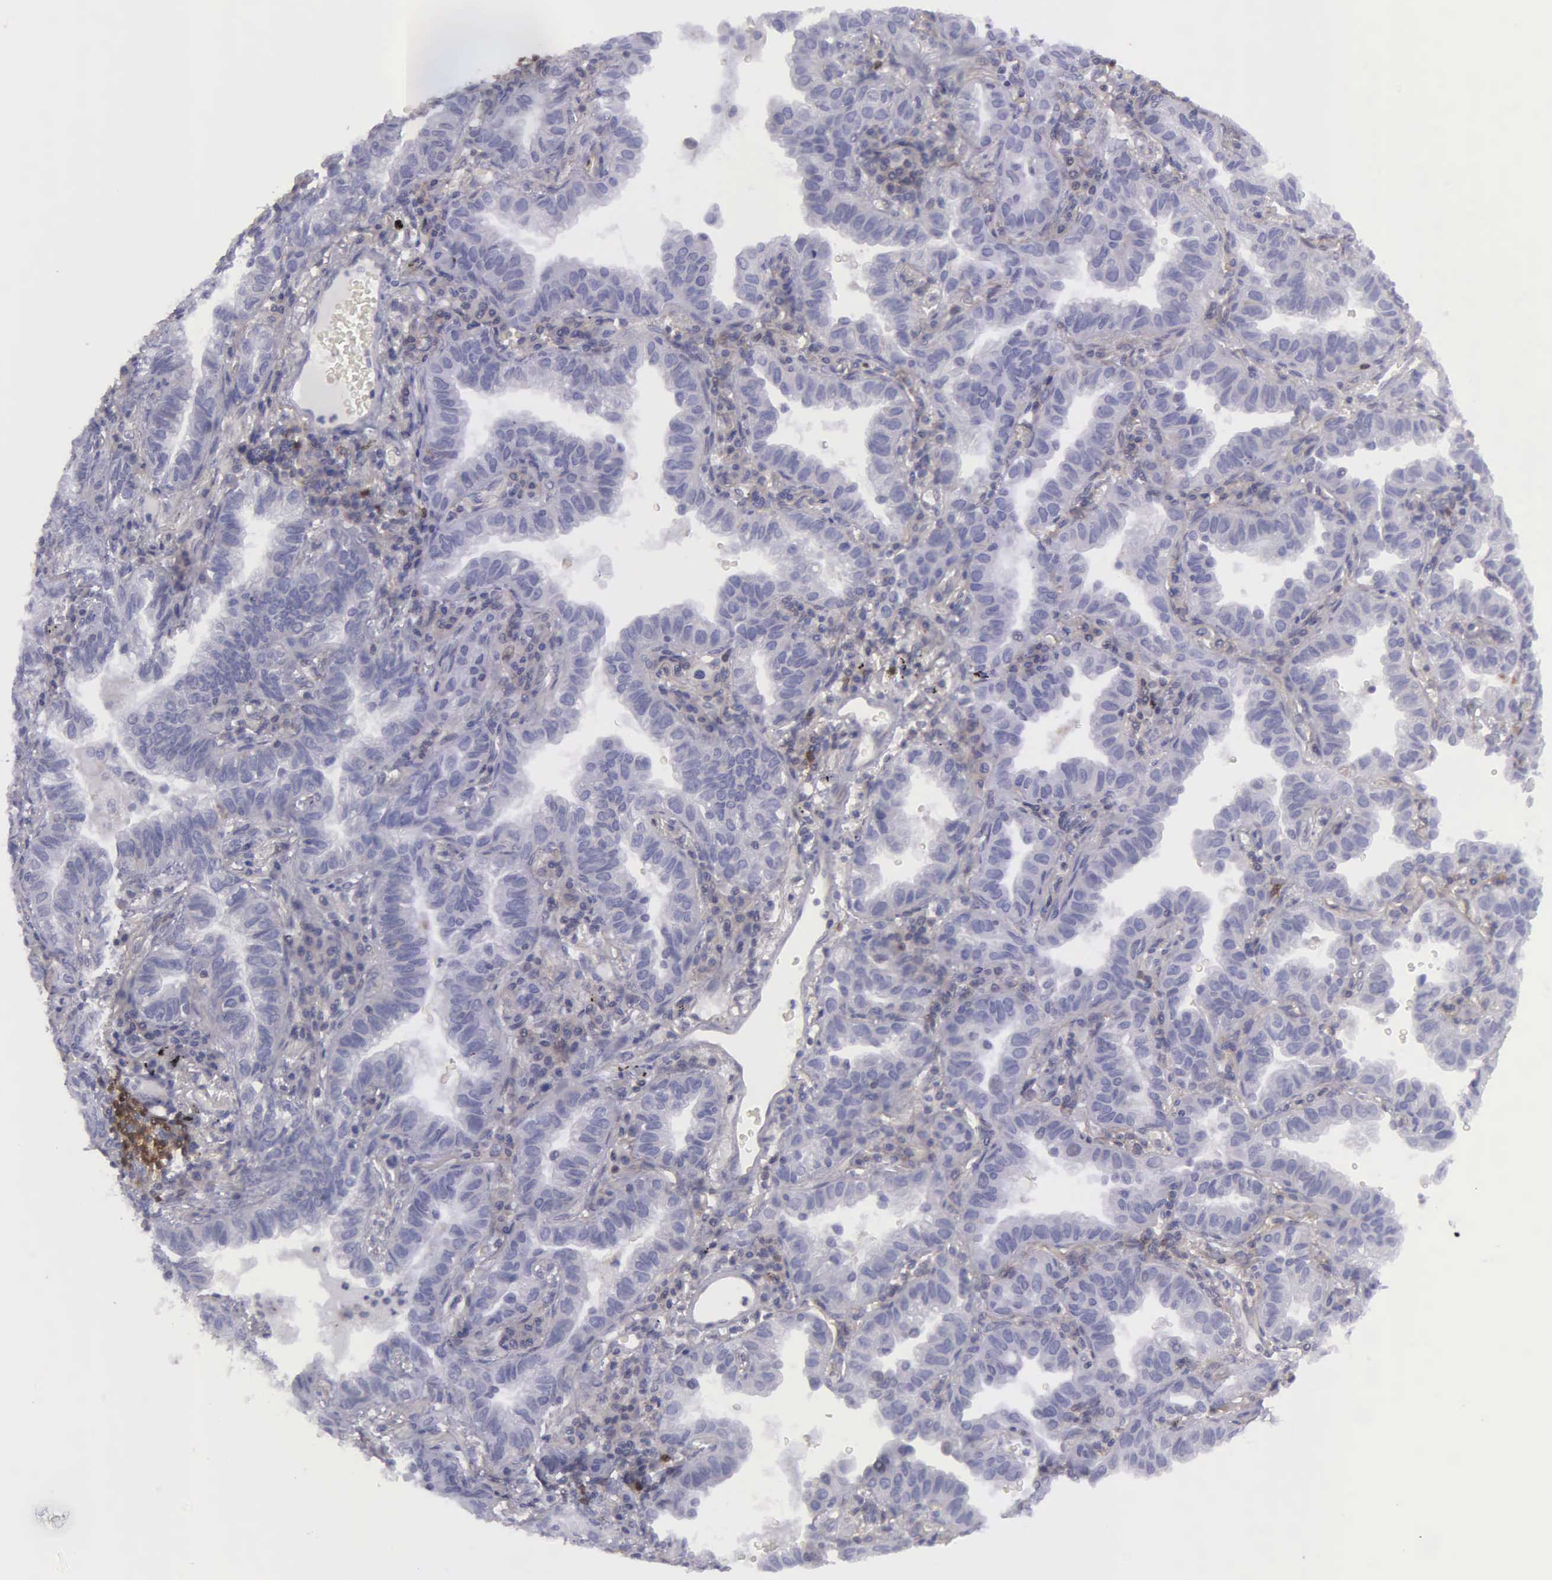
{"staining": {"intensity": "negative", "quantity": "none", "location": "none"}, "tissue": "lung cancer", "cell_type": "Tumor cells", "image_type": "cancer", "snomed": [{"axis": "morphology", "description": "Adenocarcinoma, NOS"}, {"axis": "topography", "description": "Lung"}], "caption": "A micrograph of adenocarcinoma (lung) stained for a protein exhibits no brown staining in tumor cells. (Stains: DAB IHC with hematoxylin counter stain, Microscopy: brightfield microscopy at high magnification).", "gene": "MICAL3", "patient": {"sex": "female", "age": 50}}